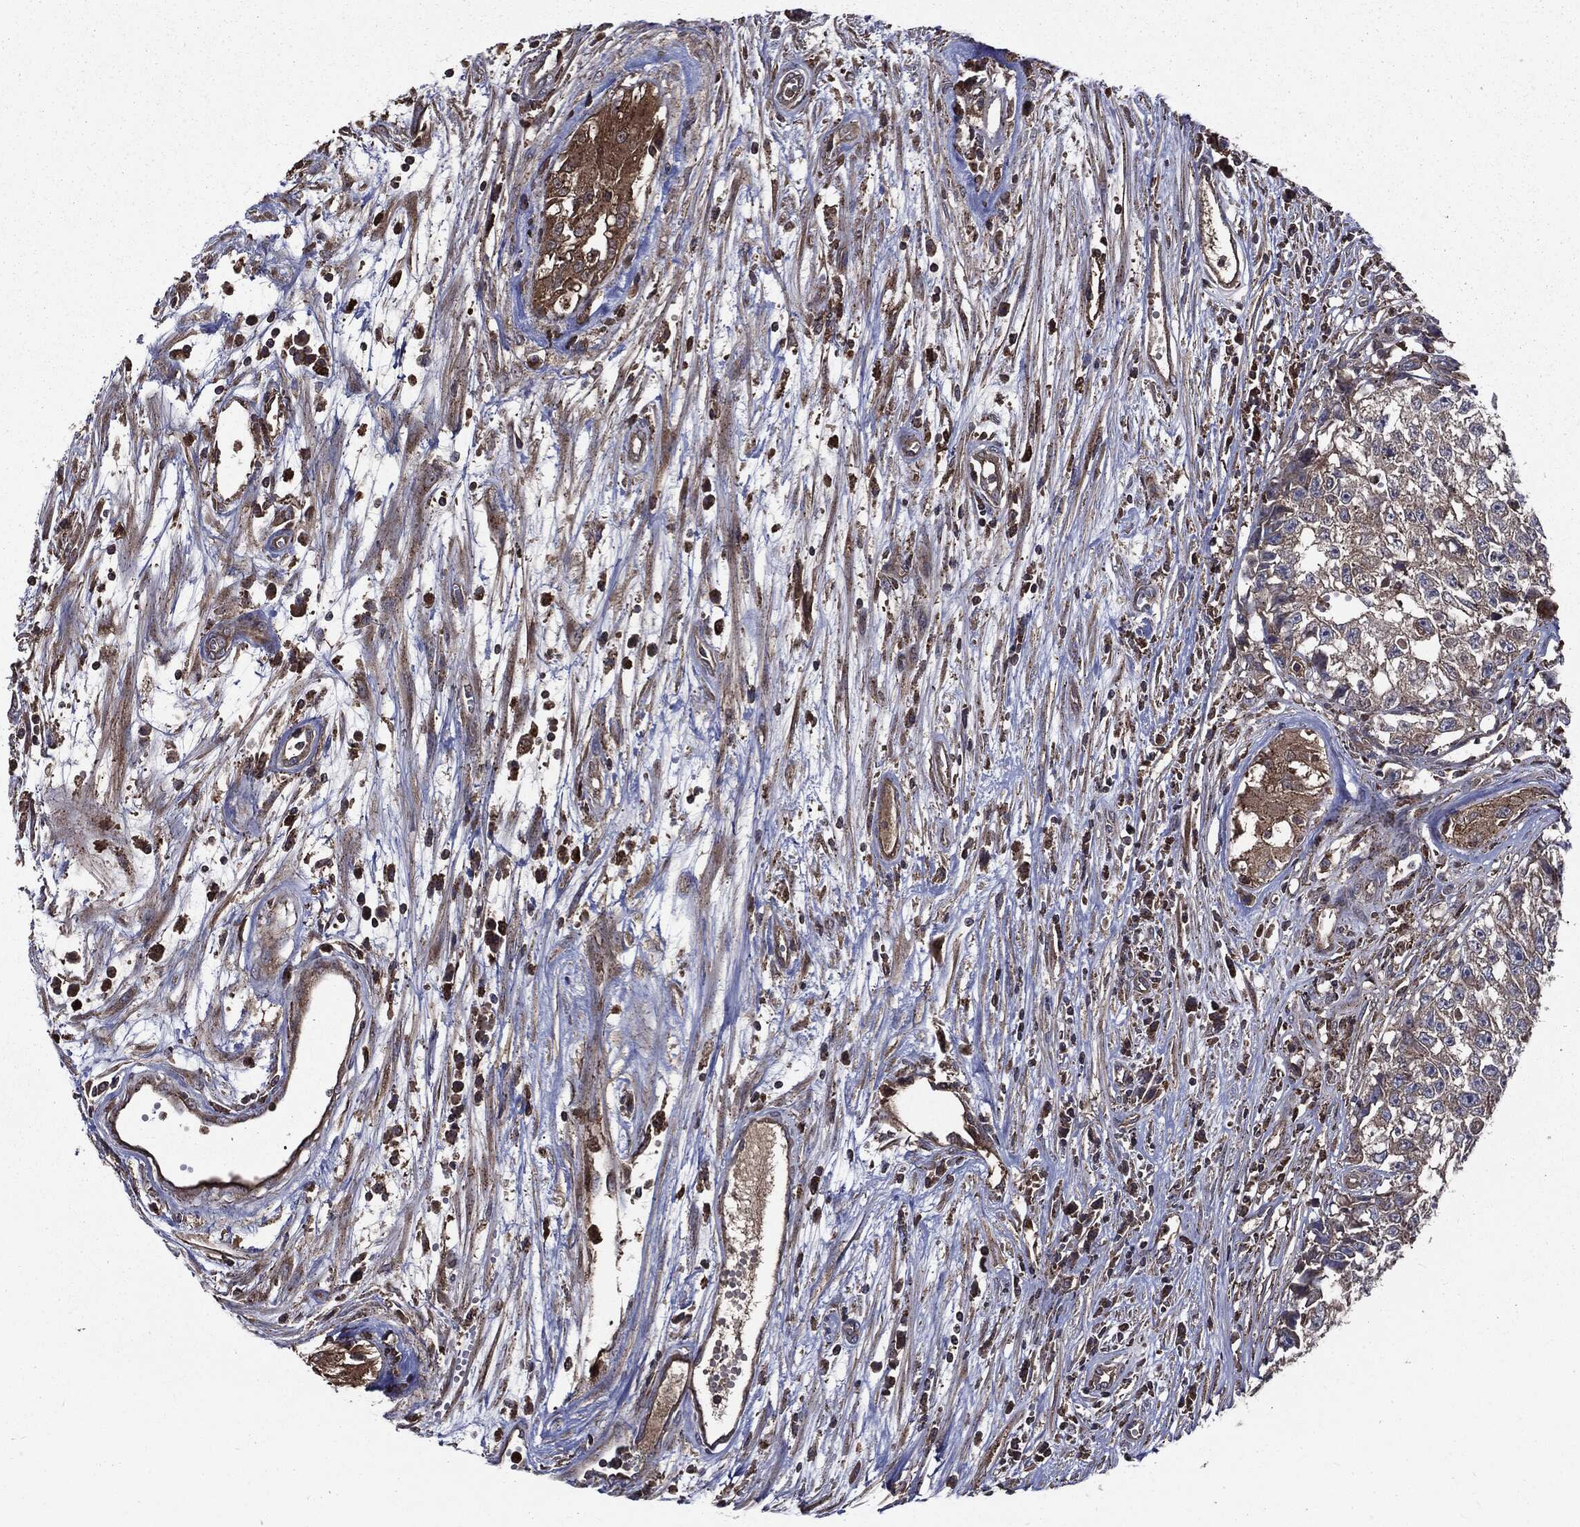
{"staining": {"intensity": "moderate", "quantity": "25%-75%", "location": "cytoplasmic/membranous"}, "tissue": "testis cancer", "cell_type": "Tumor cells", "image_type": "cancer", "snomed": [{"axis": "morphology", "description": "Seminoma, NOS"}, {"axis": "morphology", "description": "Carcinoma, Embryonal, NOS"}, {"axis": "topography", "description": "Testis"}], "caption": "Human testis seminoma stained with a brown dye demonstrates moderate cytoplasmic/membranous positive positivity in approximately 25%-75% of tumor cells.", "gene": "PDCD6IP", "patient": {"sex": "male", "age": 22}}